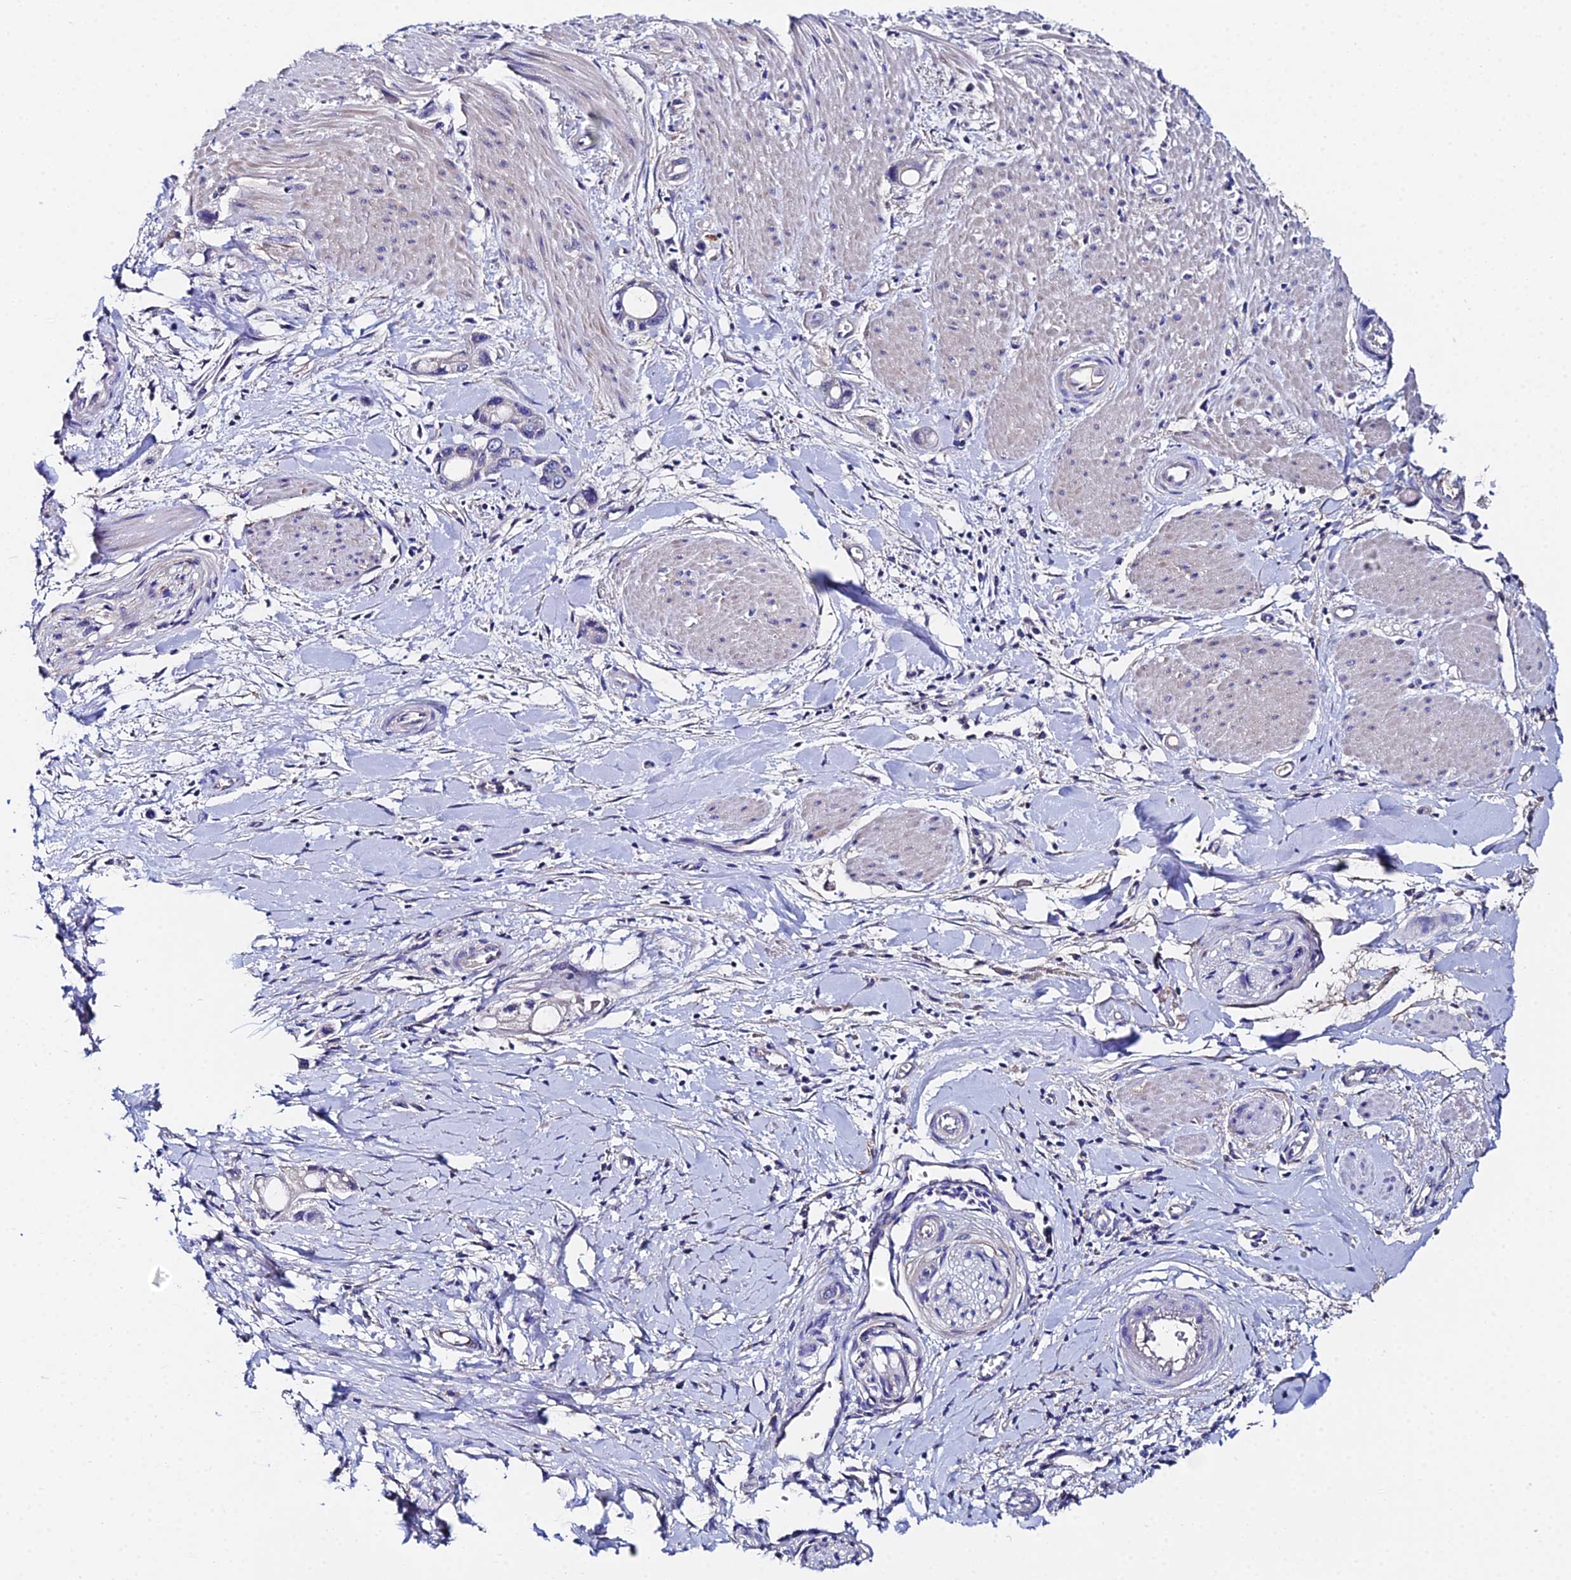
{"staining": {"intensity": "negative", "quantity": "none", "location": "none"}, "tissue": "pancreatic cancer", "cell_type": "Tumor cells", "image_type": "cancer", "snomed": [{"axis": "morphology", "description": "Adenocarcinoma, NOS"}, {"axis": "topography", "description": "Pancreas"}], "caption": "Photomicrograph shows no protein staining in tumor cells of pancreatic adenocarcinoma tissue.", "gene": "UBE2L3", "patient": {"sex": "male", "age": 68}}